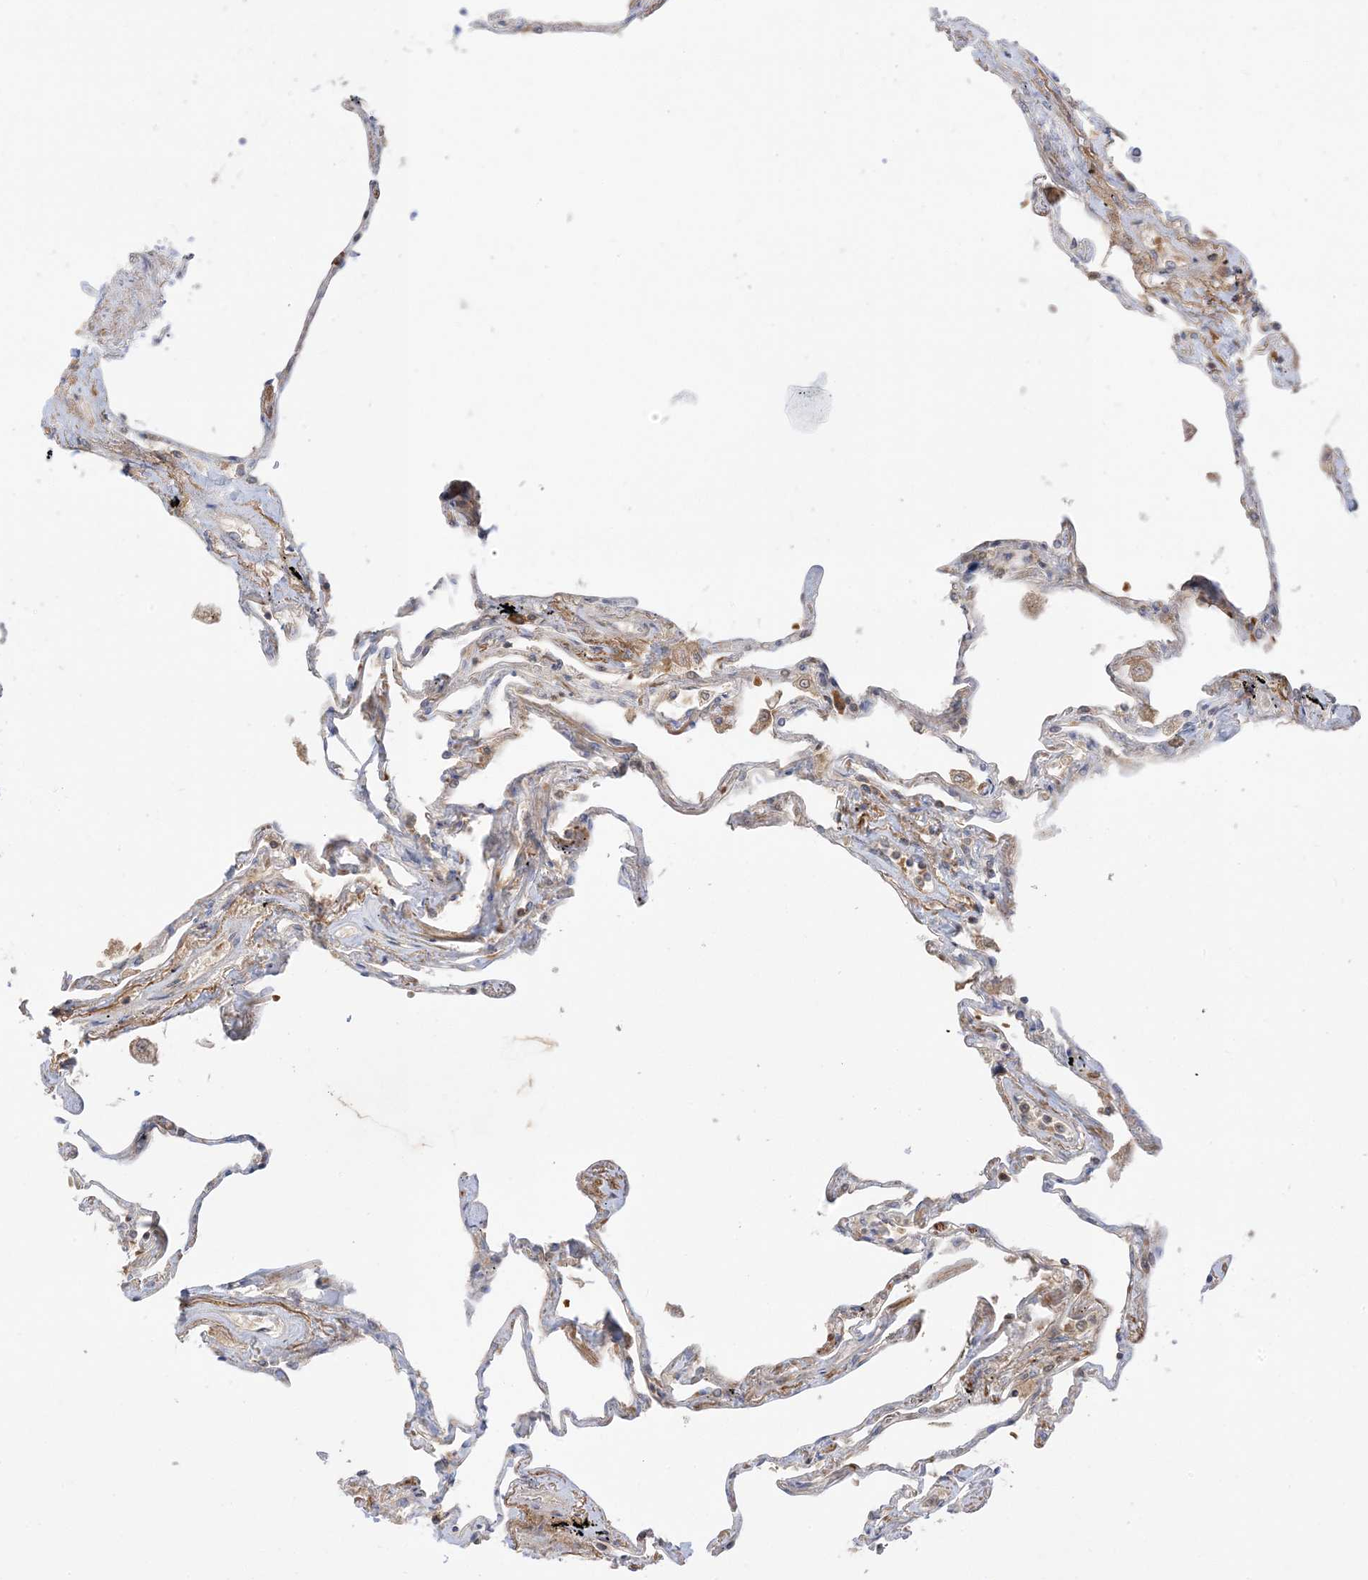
{"staining": {"intensity": "moderate", "quantity": "<25%", "location": "cytoplasmic/membranous"}, "tissue": "lung", "cell_type": "Alveolar cells", "image_type": "normal", "snomed": [{"axis": "morphology", "description": "Normal tissue, NOS"}, {"axis": "topography", "description": "Lung"}], "caption": "Moderate cytoplasmic/membranous positivity is seen in about <25% of alveolar cells in unremarkable lung.", "gene": "NPPC", "patient": {"sex": "female", "age": 67}}